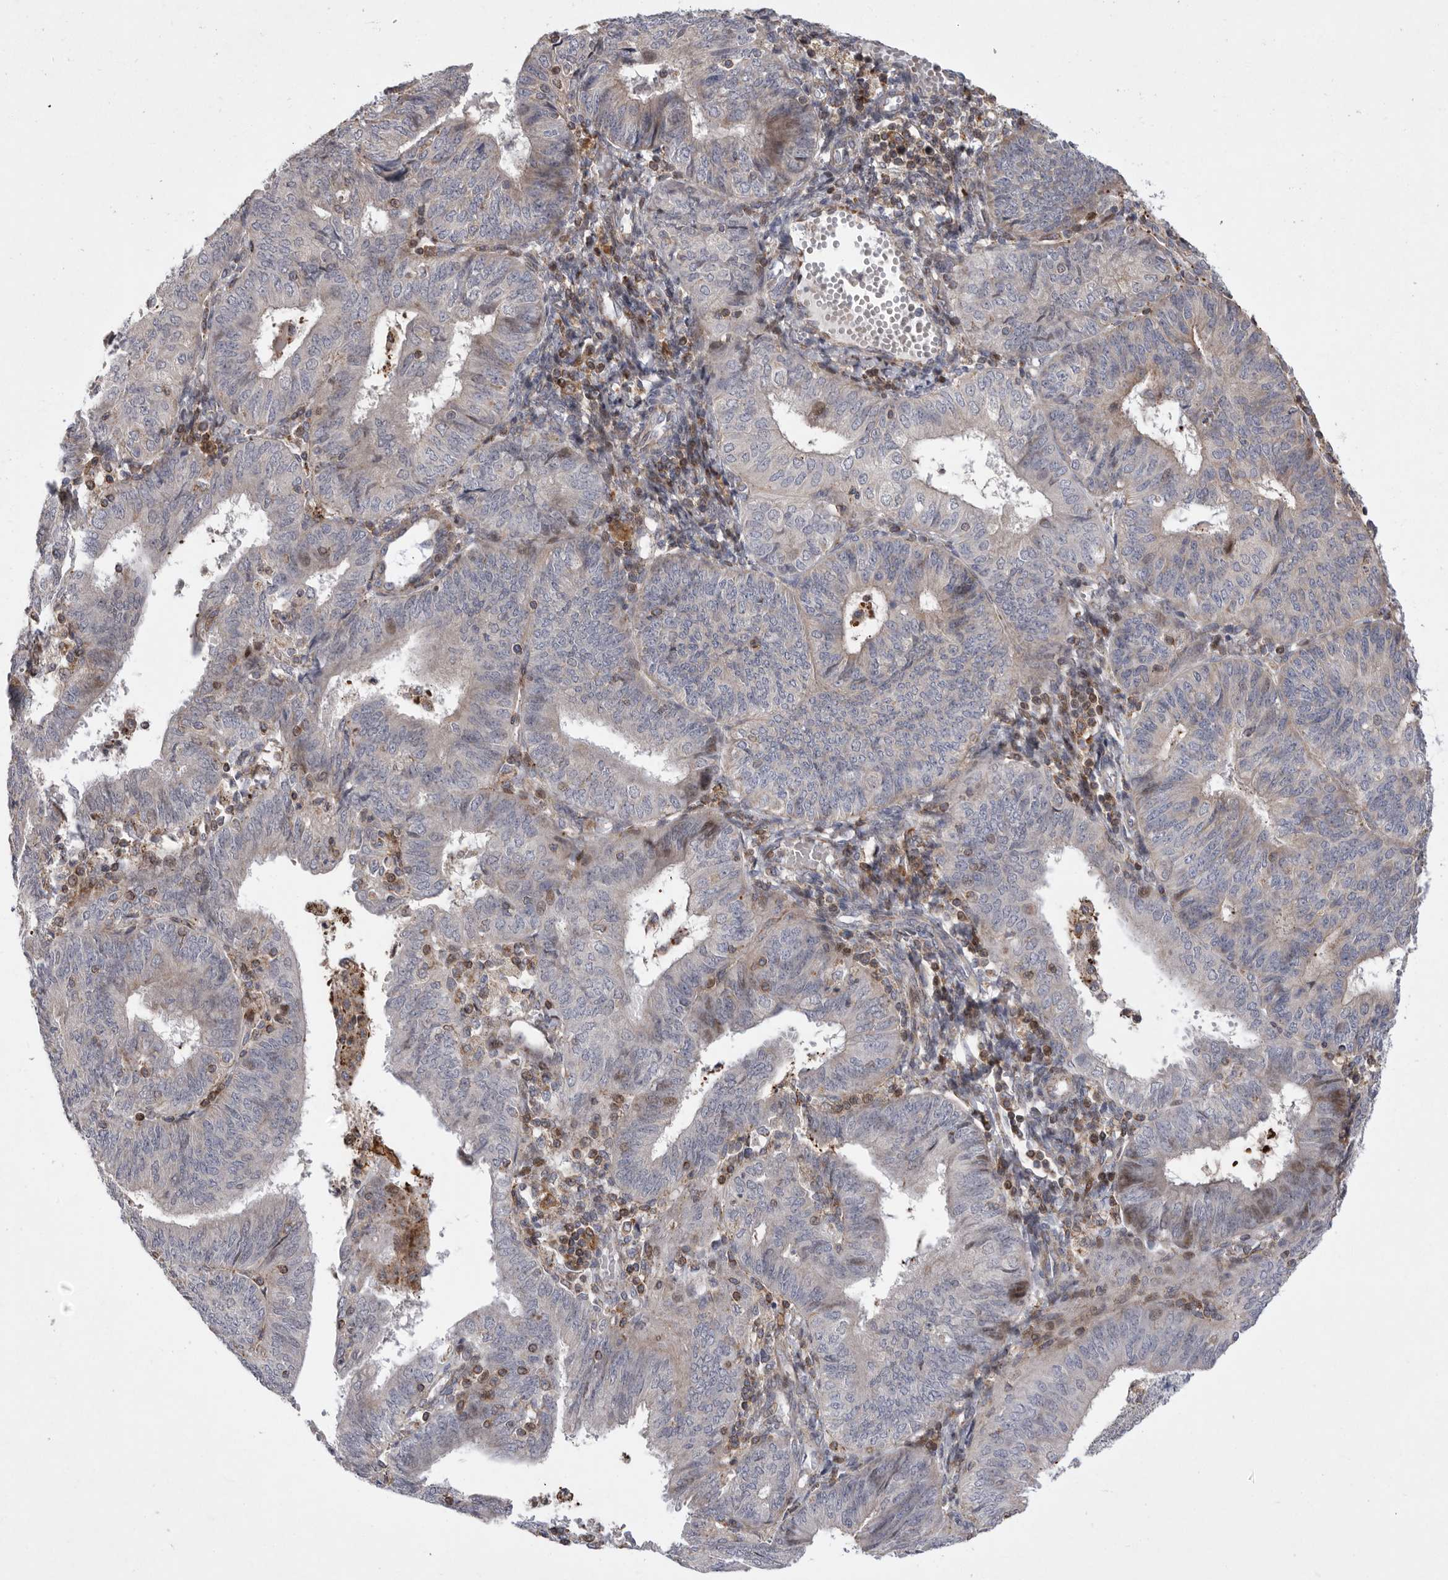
{"staining": {"intensity": "negative", "quantity": "none", "location": "none"}, "tissue": "endometrial cancer", "cell_type": "Tumor cells", "image_type": "cancer", "snomed": [{"axis": "morphology", "description": "Adenocarcinoma, NOS"}, {"axis": "topography", "description": "Endometrium"}], "caption": "This is an immunohistochemistry micrograph of endometrial adenocarcinoma. There is no expression in tumor cells.", "gene": "MPZL1", "patient": {"sex": "female", "age": 58}}